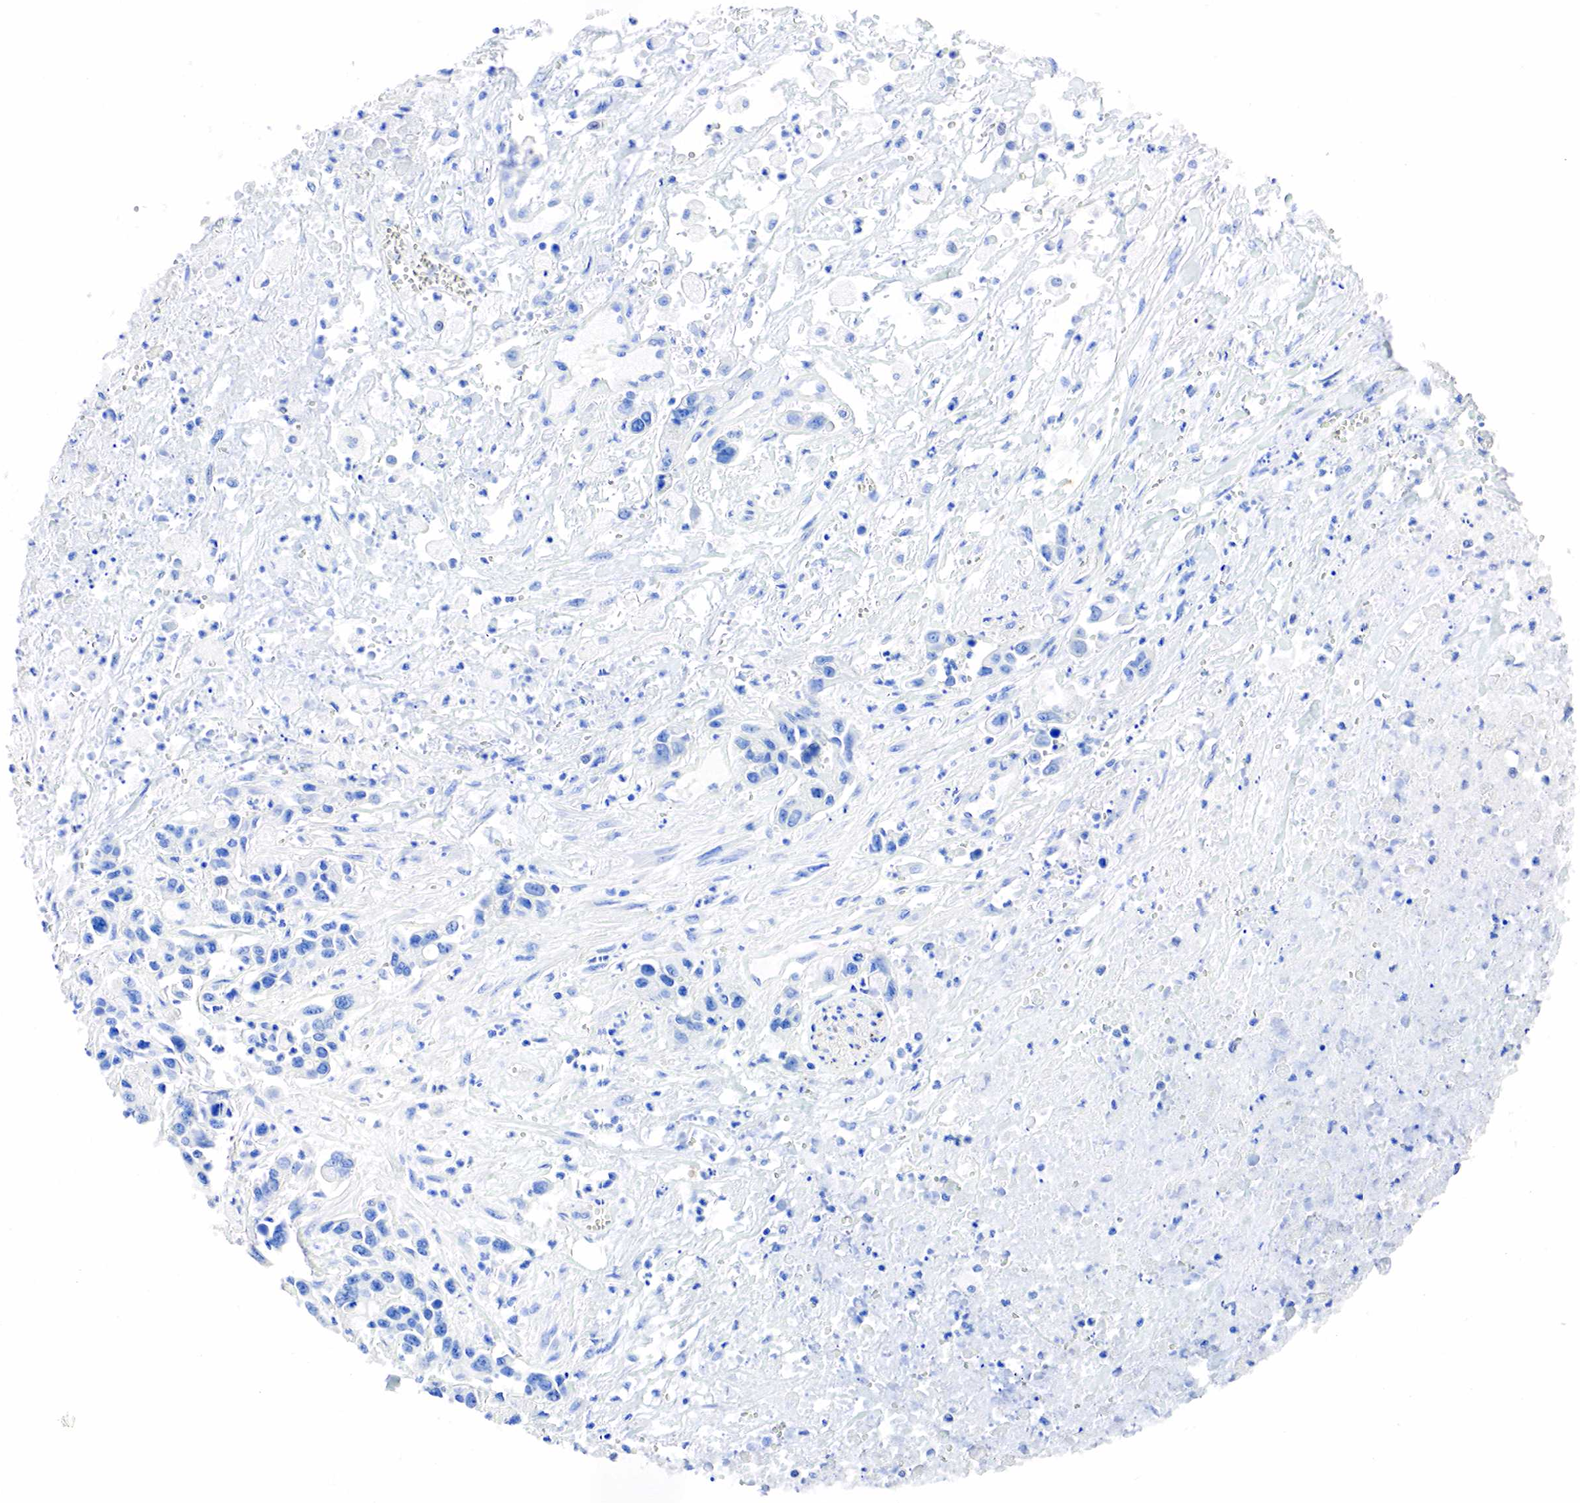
{"staining": {"intensity": "negative", "quantity": "none", "location": "none"}, "tissue": "urothelial cancer", "cell_type": "Tumor cells", "image_type": "cancer", "snomed": [{"axis": "morphology", "description": "Urothelial carcinoma, High grade"}, {"axis": "topography", "description": "Urinary bladder"}], "caption": "IHC of urothelial cancer reveals no staining in tumor cells.", "gene": "SST", "patient": {"sex": "male", "age": 86}}